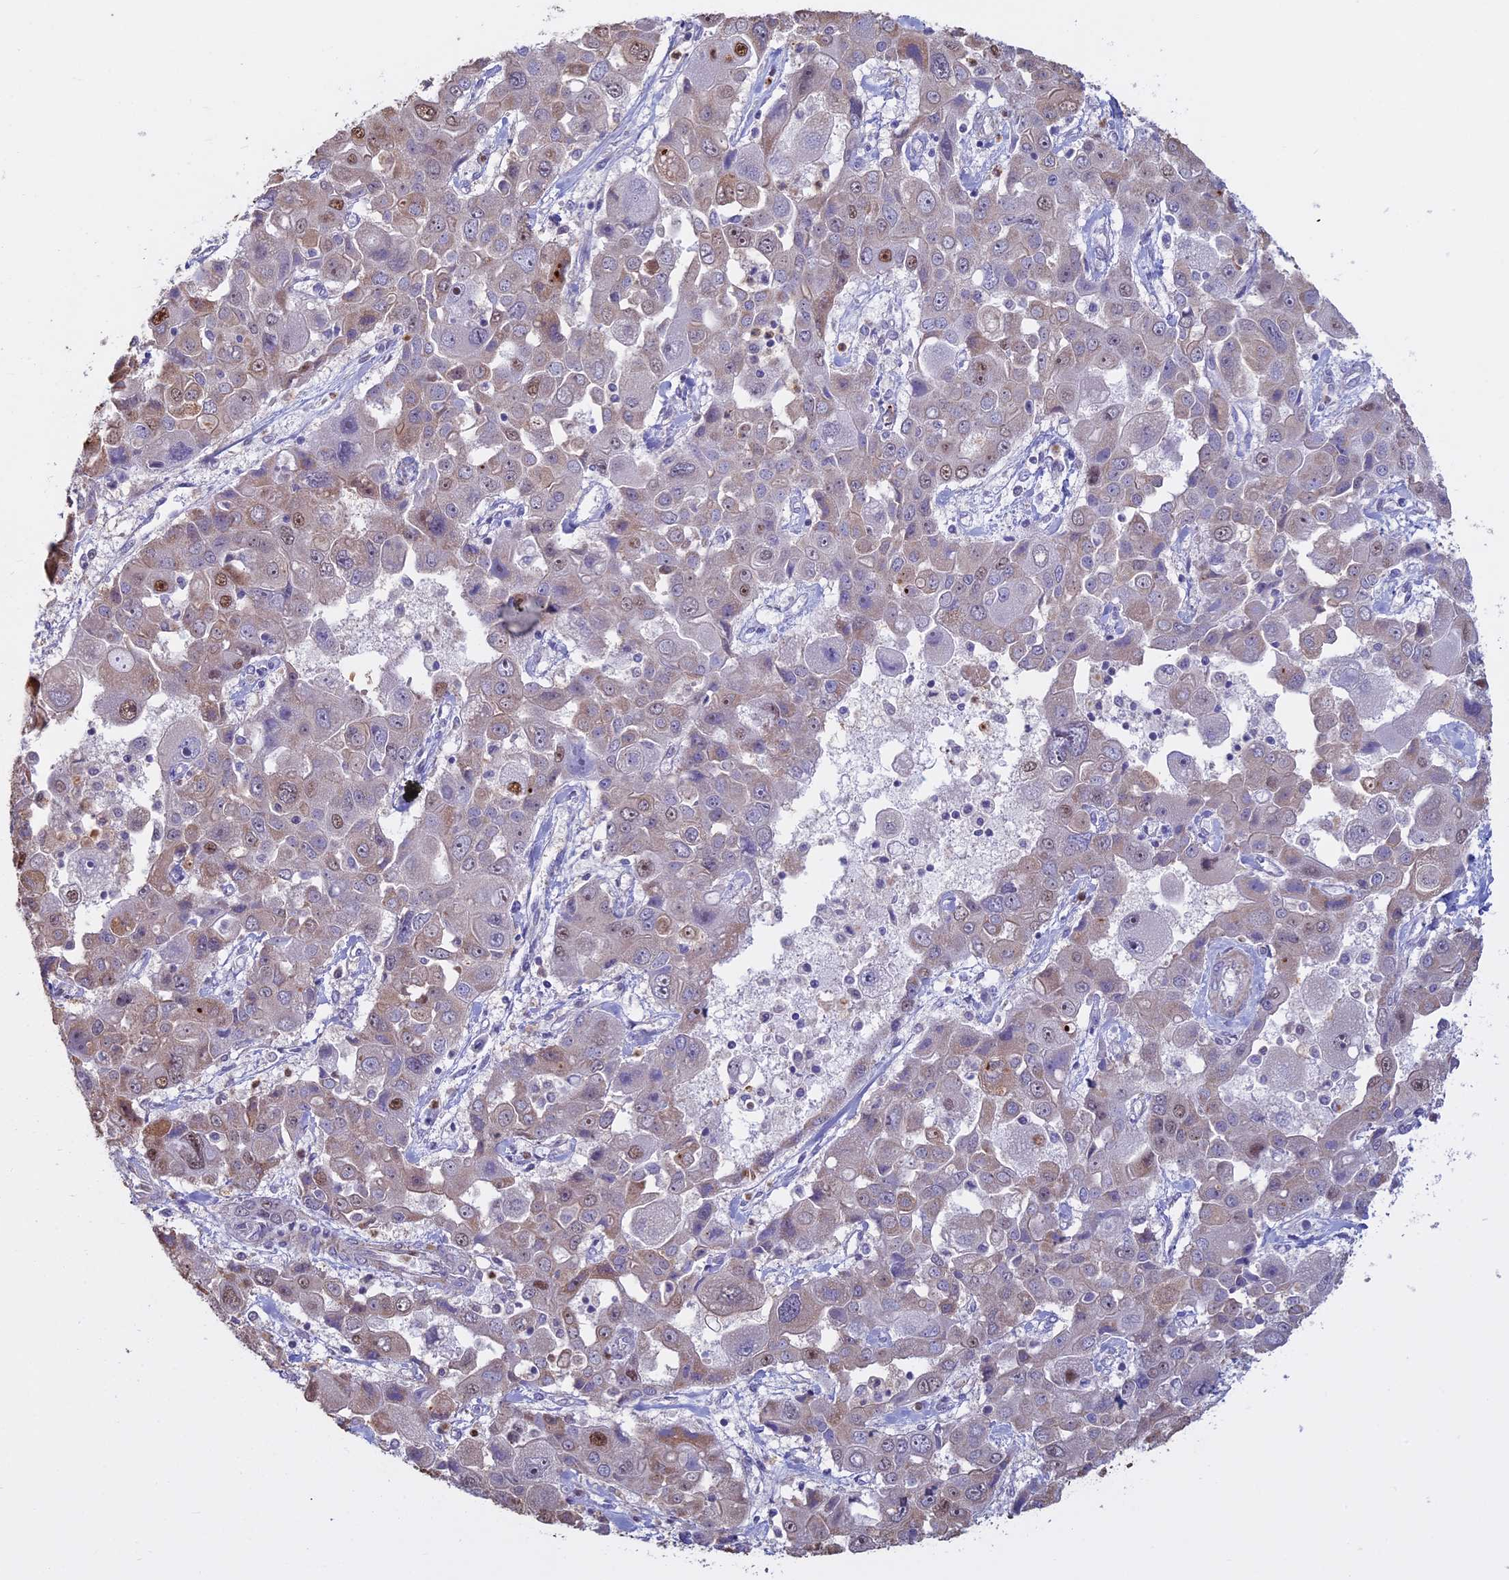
{"staining": {"intensity": "moderate", "quantity": "<25%", "location": "nuclear"}, "tissue": "liver cancer", "cell_type": "Tumor cells", "image_type": "cancer", "snomed": [{"axis": "morphology", "description": "Cholangiocarcinoma"}, {"axis": "topography", "description": "Liver"}], "caption": "High-power microscopy captured an IHC micrograph of liver cancer (cholangiocarcinoma), revealing moderate nuclear positivity in about <25% of tumor cells.", "gene": "ACSS1", "patient": {"sex": "male", "age": 67}}